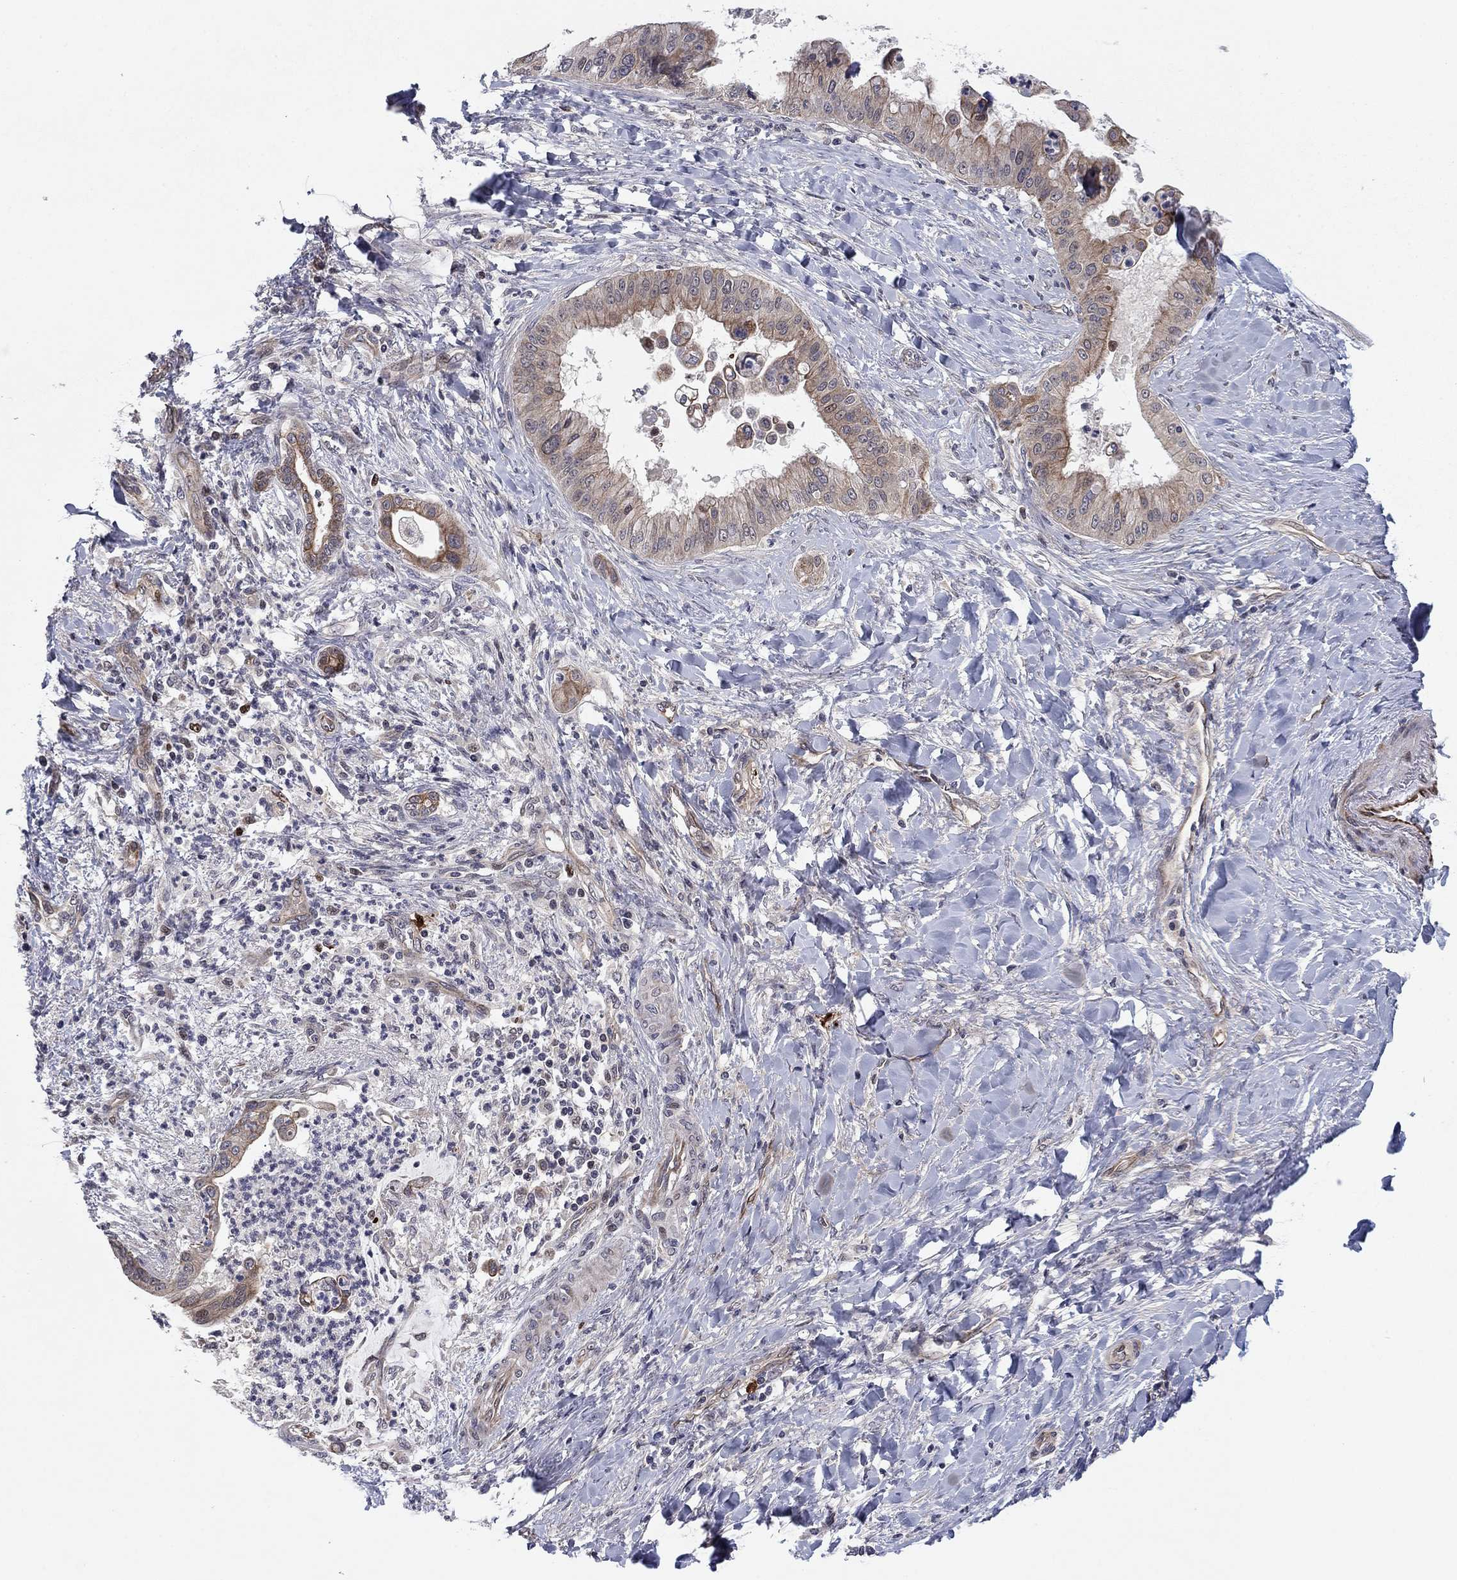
{"staining": {"intensity": "moderate", "quantity": "<25%", "location": "cytoplasmic/membranous"}, "tissue": "liver cancer", "cell_type": "Tumor cells", "image_type": "cancer", "snomed": [{"axis": "morphology", "description": "Cholangiocarcinoma"}, {"axis": "topography", "description": "Liver"}], "caption": "Liver cholangiocarcinoma stained with a protein marker exhibits moderate staining in tumor cells.", "gene": "BCL11A", "patient": {"sex": "female", "age": 54}}